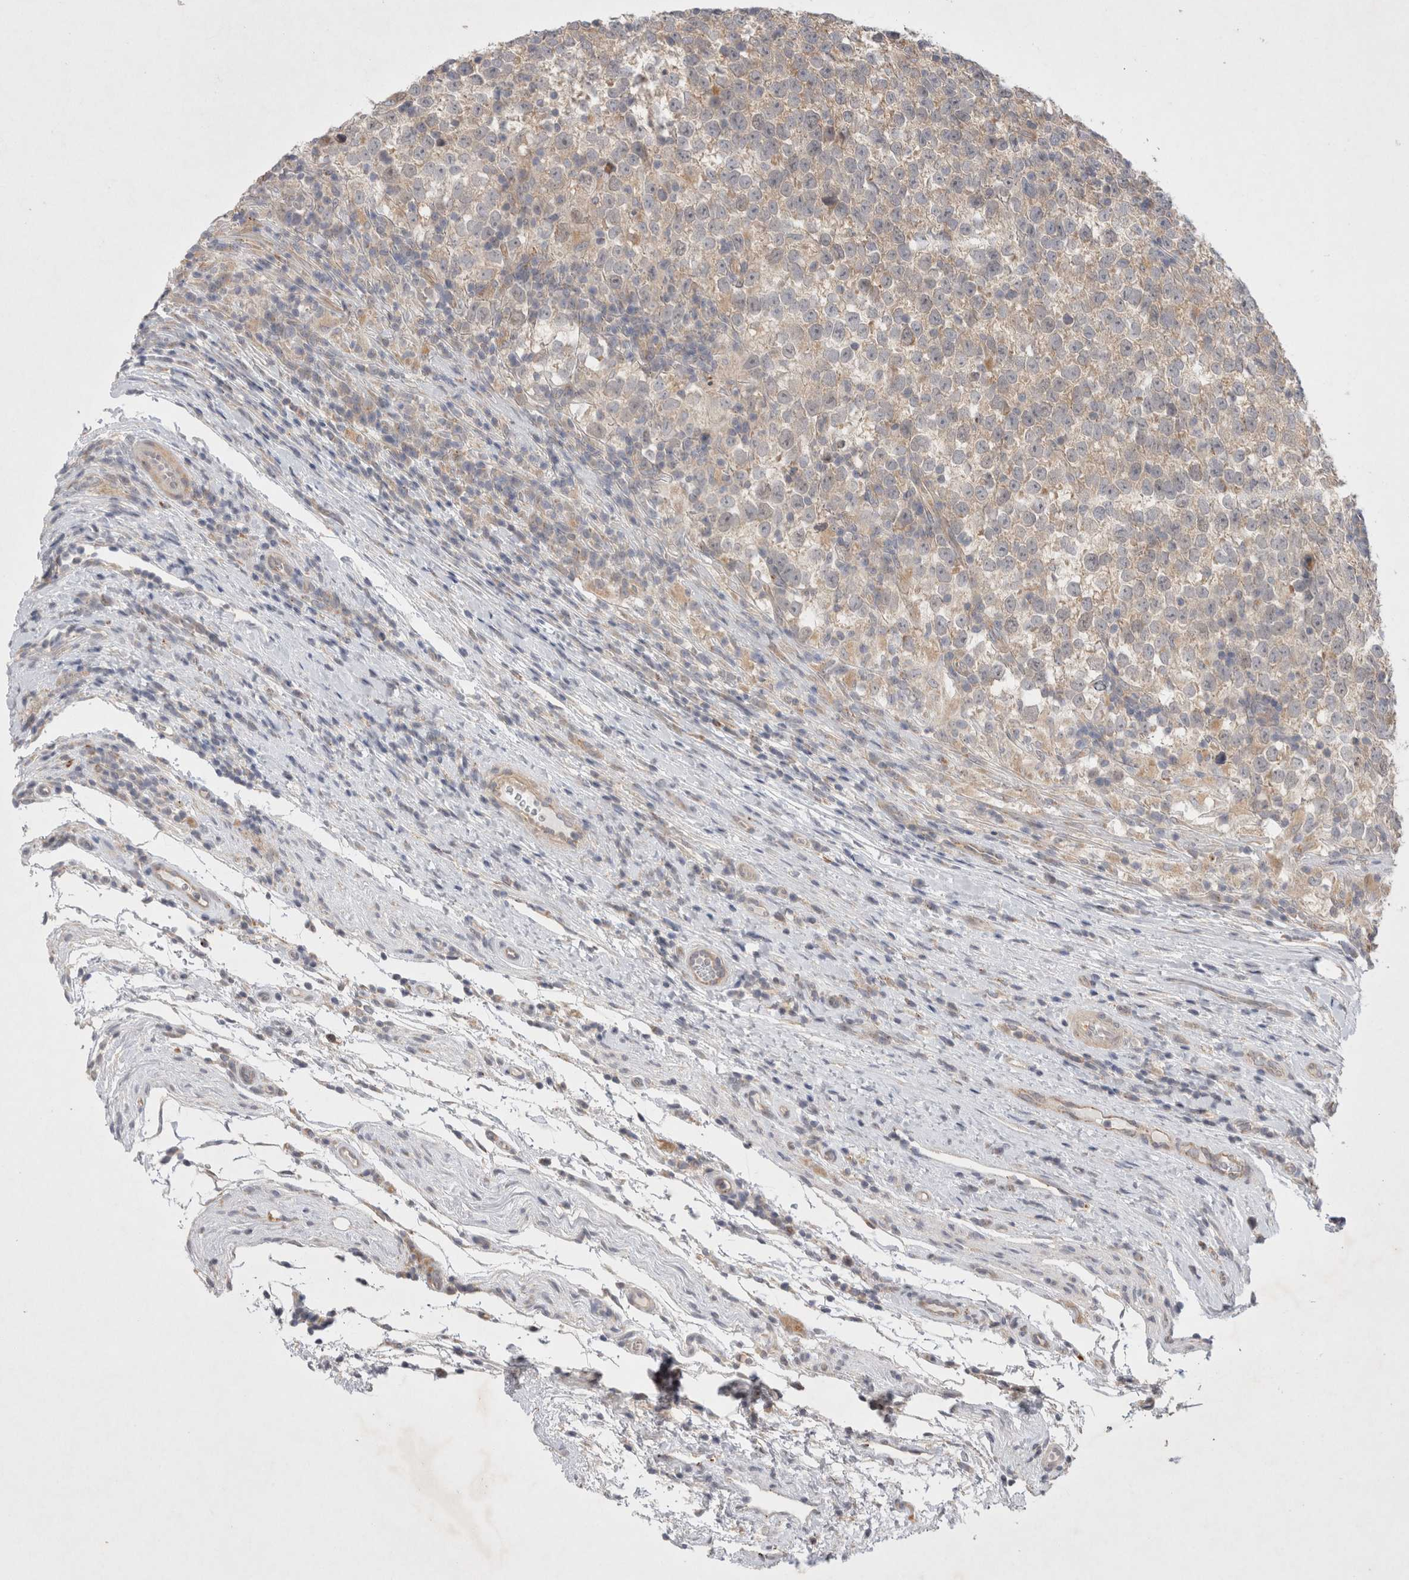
{"staining": {"intensity": "weak", "quantity": "<25%", "location": "cytoplasmic/membranous"}, "tissue": "testis cancer", "cell_type": "Tumor cells", "image_type": "cancer", "snomed": [{"axis": "morphology", "description": "Normal tissue, NOS"}, {"axis": "morphology", "description": "Seminoma, NOS"}, {"axis": "topography", "description": "Testis"}], "caption": "IHC photomicrograph of testis cancer (seminoma) stained for a protein (brown), which reveals no expression in tumor cells.", "gene": "NPC1", "patient": {"sex": "male", "age": 43}}